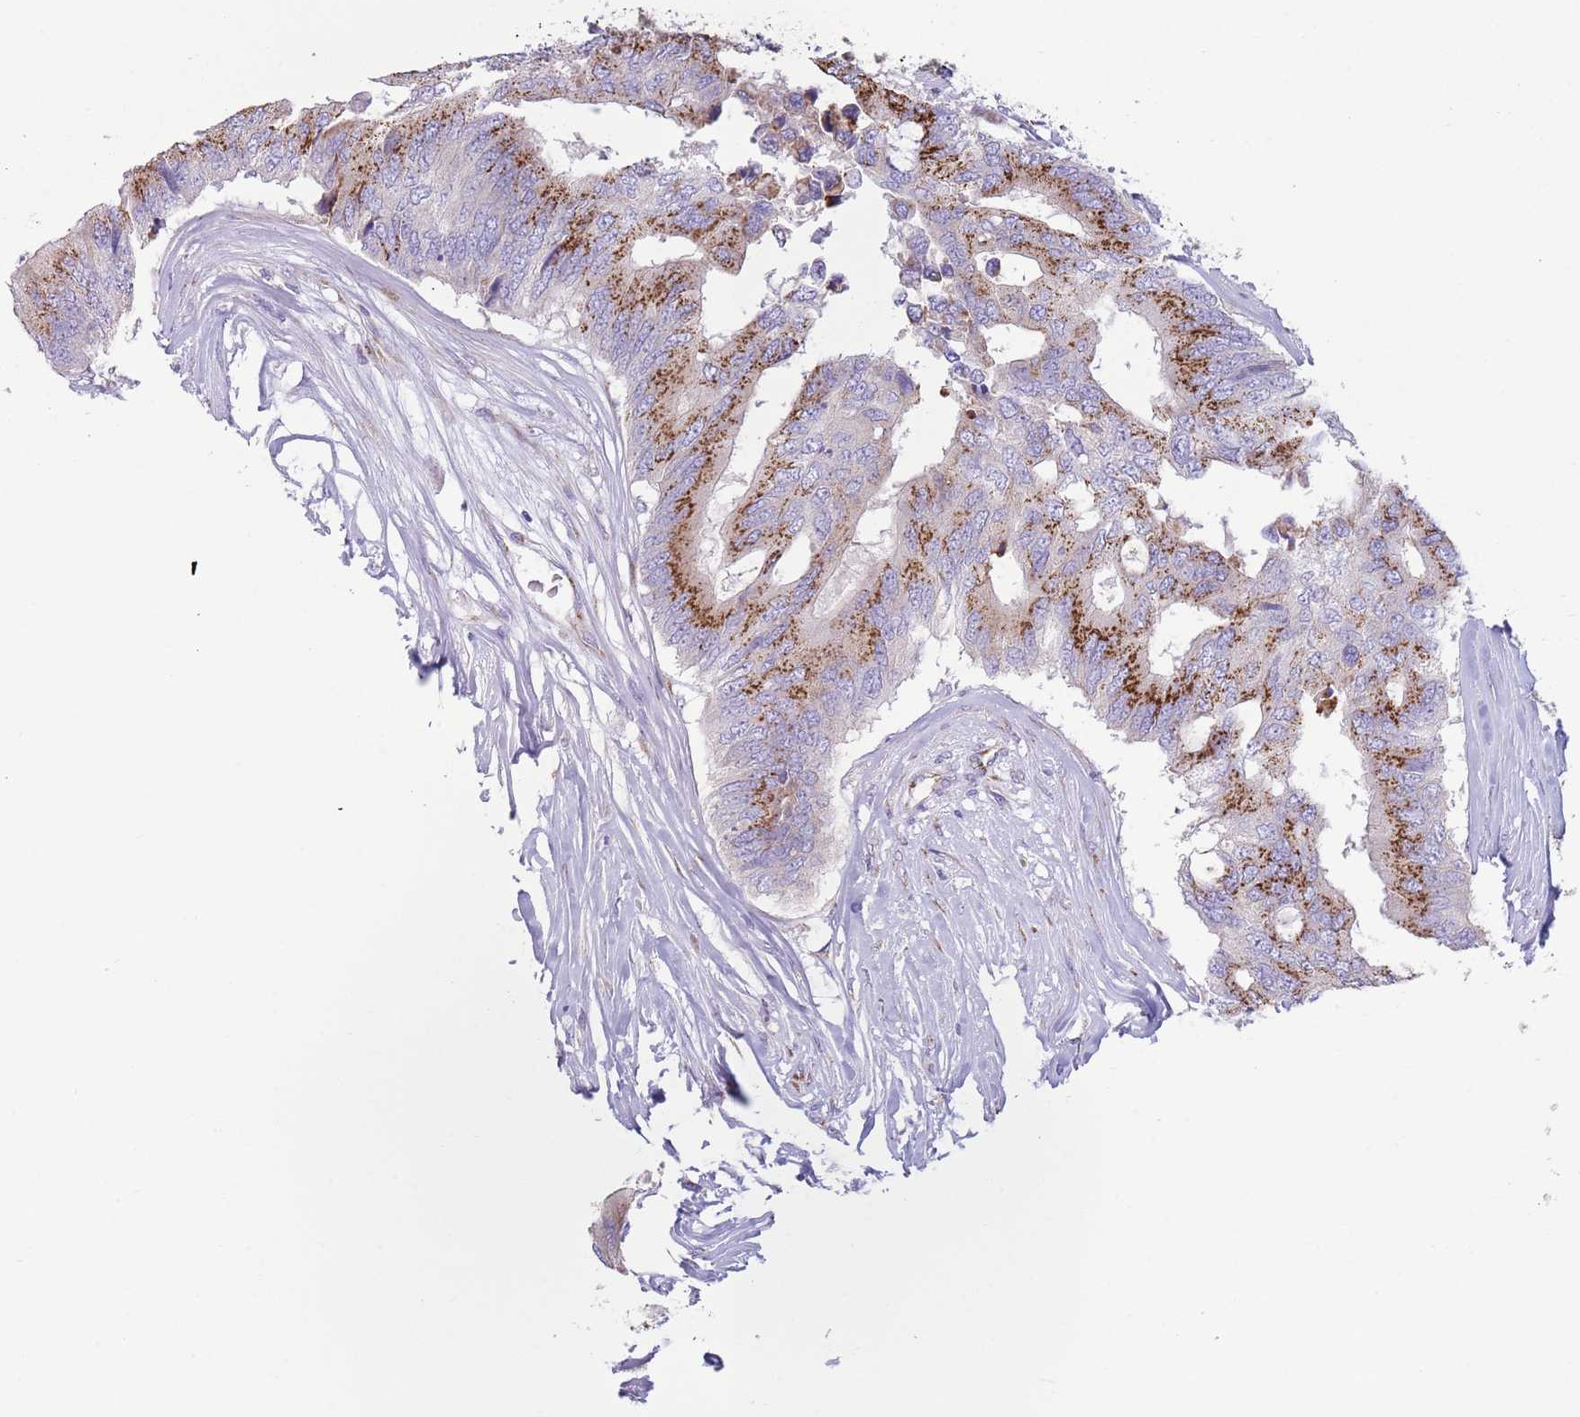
{"staining": {"intensity": "strong", "quantity": ">75%", "location": "cytoplasmic/membranous"}, "tissue": "colorectal cancer", "cell_type": "Tumor cells", "image_type": "cancer", "snomed": [{"axis": "morphology", "description": "Adenocarcinoma, NOS"}, {"axis": "topography", "description": "Colon"}], "caption": "Colorectal cancer (adenocarcinoma) stained with a brown dye exhibits strong cytoplasmic/membranous positive positivity in about >75% of tumor cells.", "gene": "C20orf96", "patient": {"sex": "male", "age": 71}}